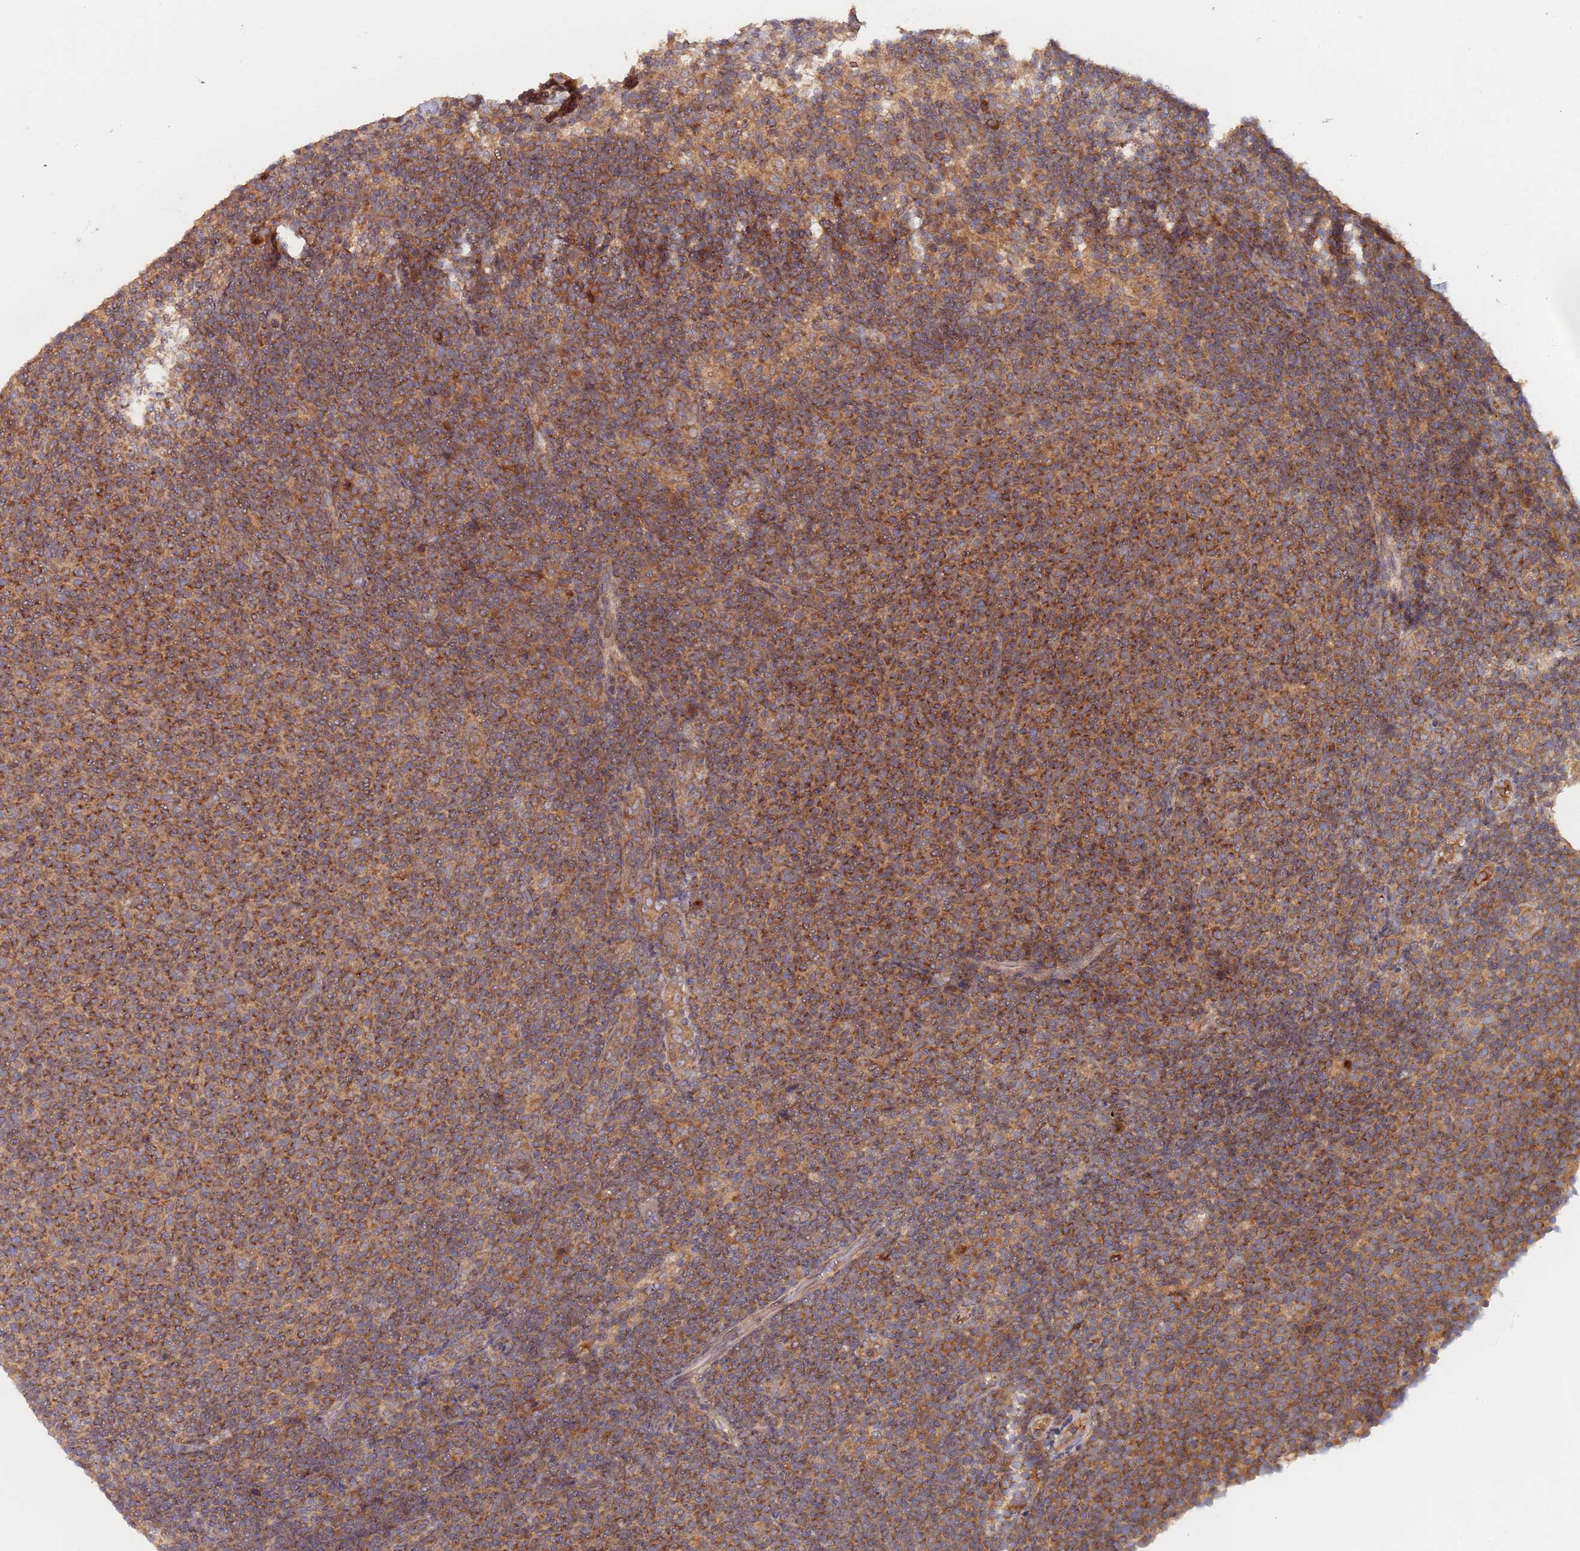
{"staining": {"intensity": "moderate", "quantity": ">75%", "location": "cytoplasmic/membranous"}, "tissue": "lymphoma", "cell_type": "Tumor cells", "image_type": "cancer", "snomed": [{"axis": "morphology", "description": "Malignant lymphoma, non-Hodgkin's type, Low grade"}, {"axis": "topography", "description": "Lymph node"}], "caption": "Tumor cells exhibit medium levels of moderate cytoplasmic/membranous staining in about >75% of cells in lymphoma.", "gene": "OR5A2", "patient": {"sex": "male", "age": 66}}